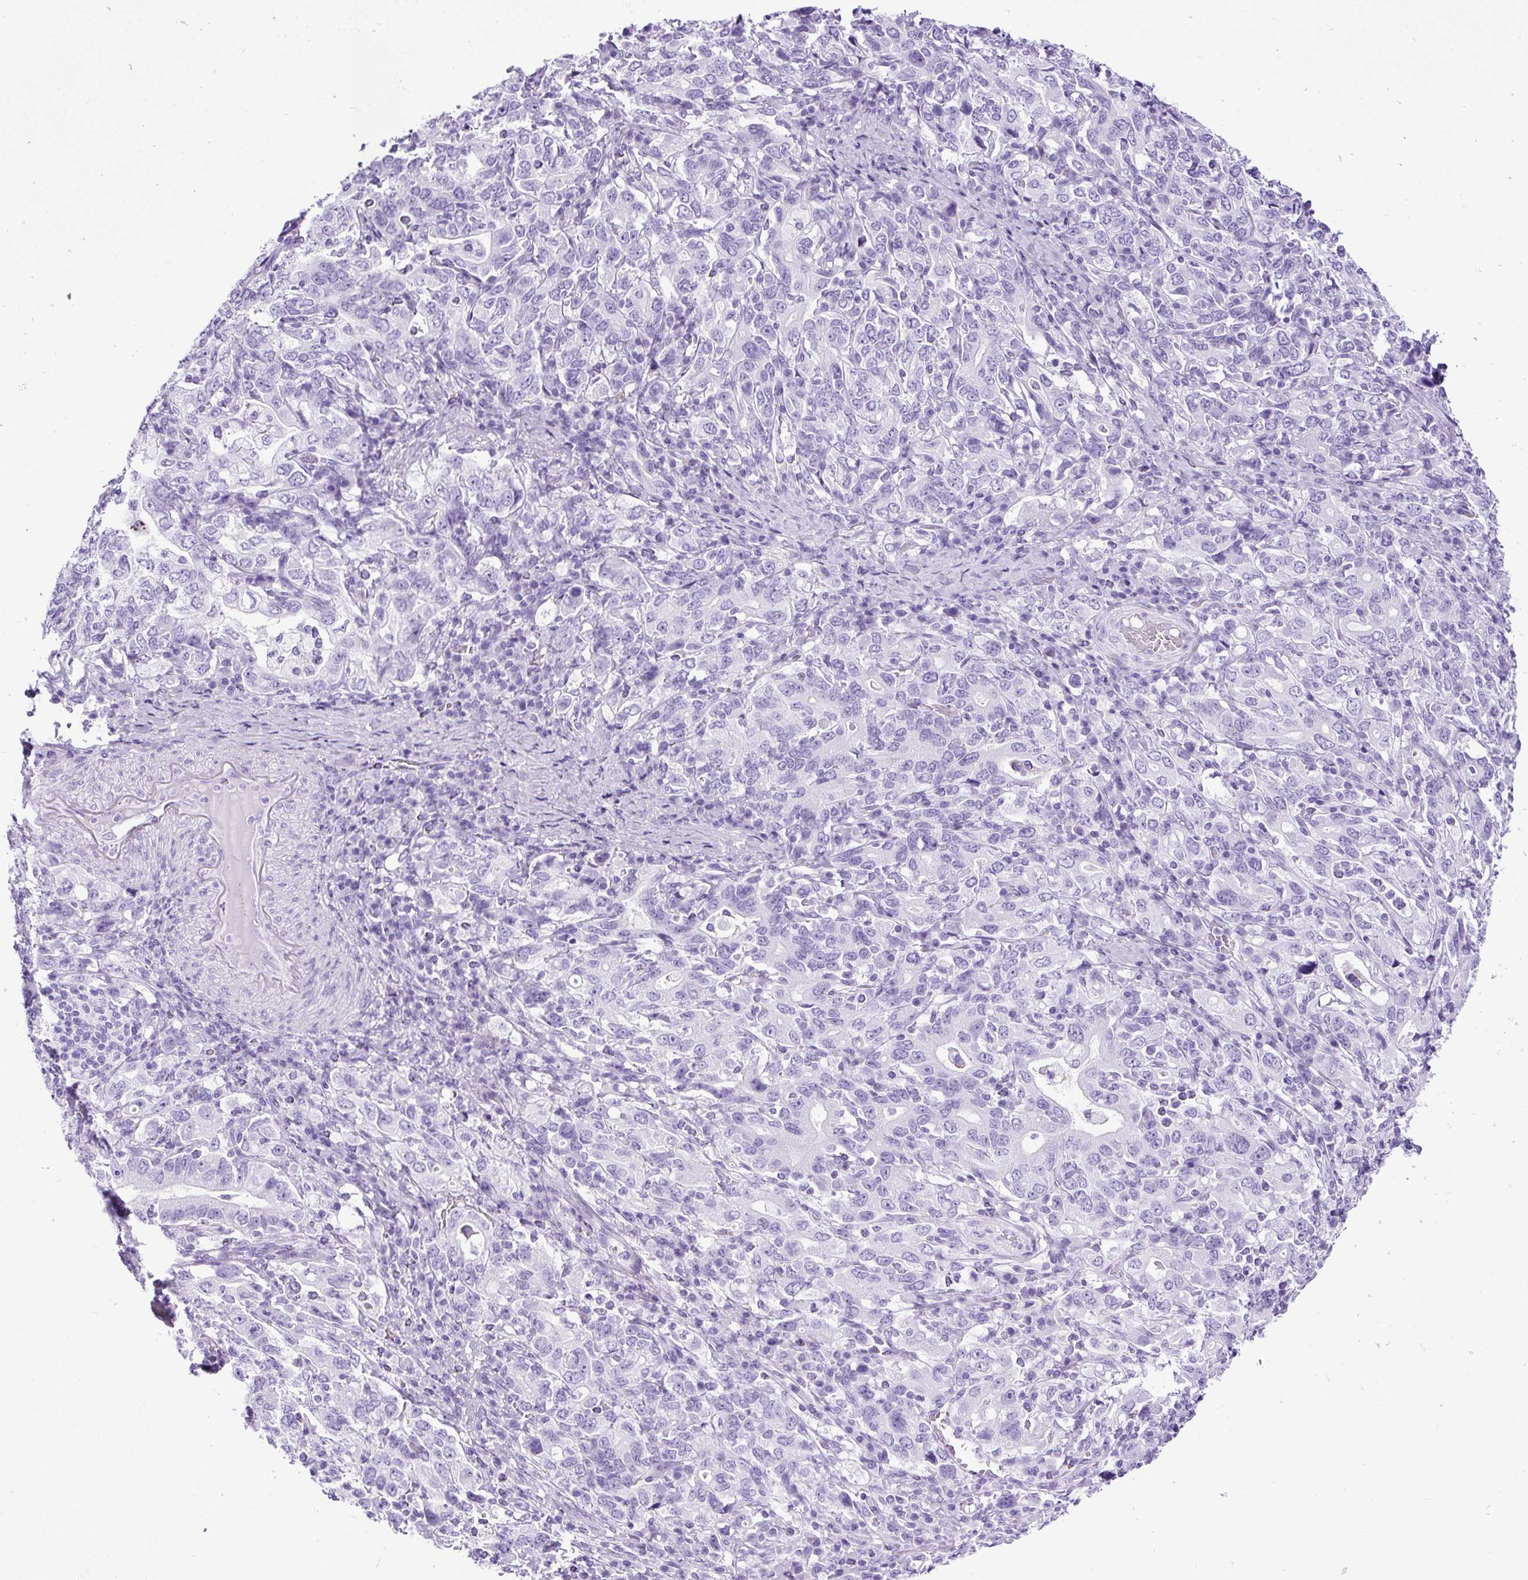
{"staining": {"intensity": "negative", "quantity": "none", "location": "none"}, "tissue": "stomach cancer", "cell_type": "Tumor cells", "image_type": "cancer", "snomed": [{"axis": "morphology", "description": "Adenocarcinoma, NOS"}, {"axis": "topography", "description": "Stomach, upper"}, {"axis": "topography", "description": "Stomach"}], "caption": "A high-resolution photomicrograph shows immunohistochemistry (IHC) staining of stomach cancer, which reveals no significant positivity in tumor cells.", "gene": "PDIA2", "patient": {"sex": "male", "age": 62}}